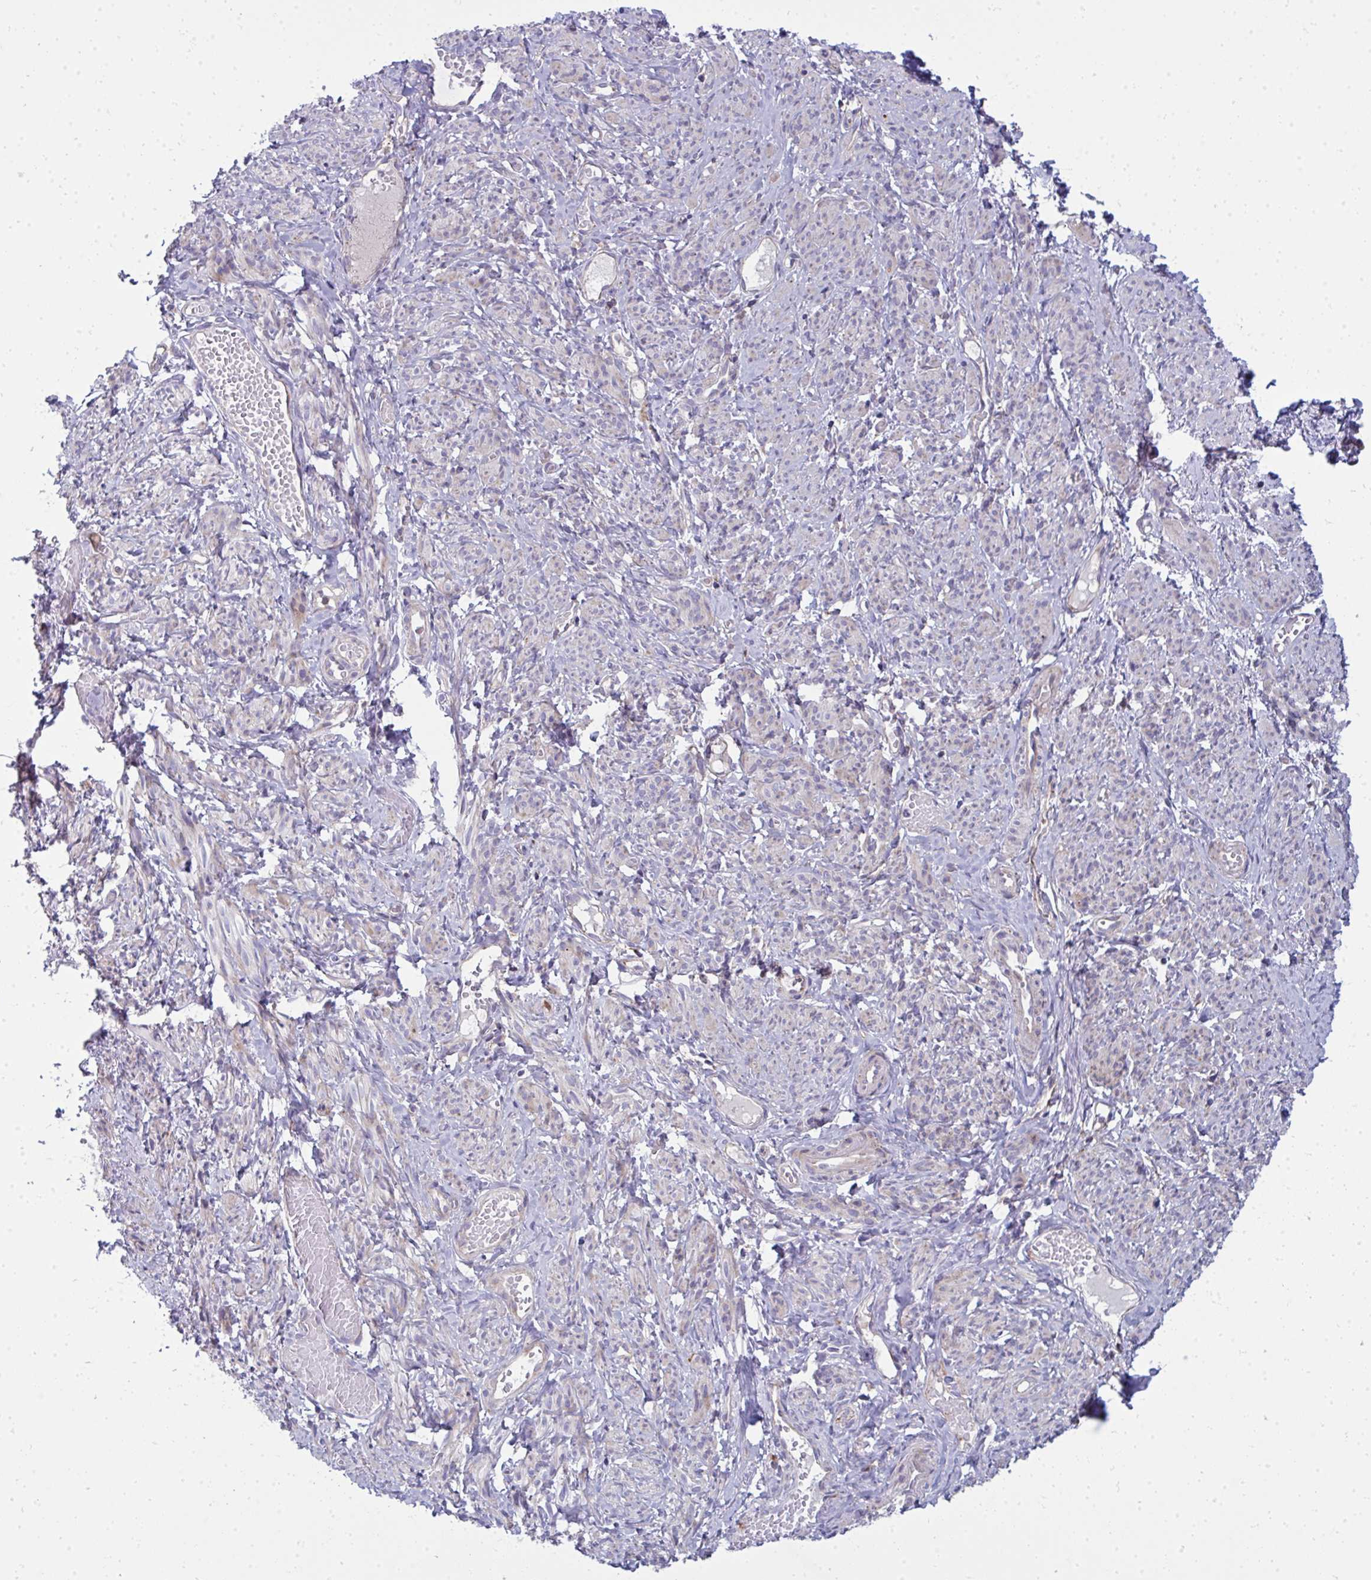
{"staining": {"intensity": "weak", "quantity": "25%-75%", "location": "cytoplasmic/membranous"}, "tissue": "smooth muscle", "cell_type": "Smooth muscle cells", "image_type": "normal", "snomed": [{"axis": "morphology", "description": "Normal tissue, NOS"}, {"axis": "topography", "description": "Smooth muscle"}], "caption": "The image demonstrates staining of benign smooth muscle, revealing weak cytoplasmic/membranous protein expression (brown color) within smooth muscle cells.", "gene": "GFPT2", "patient": {"sex": "female", "age": 65}}